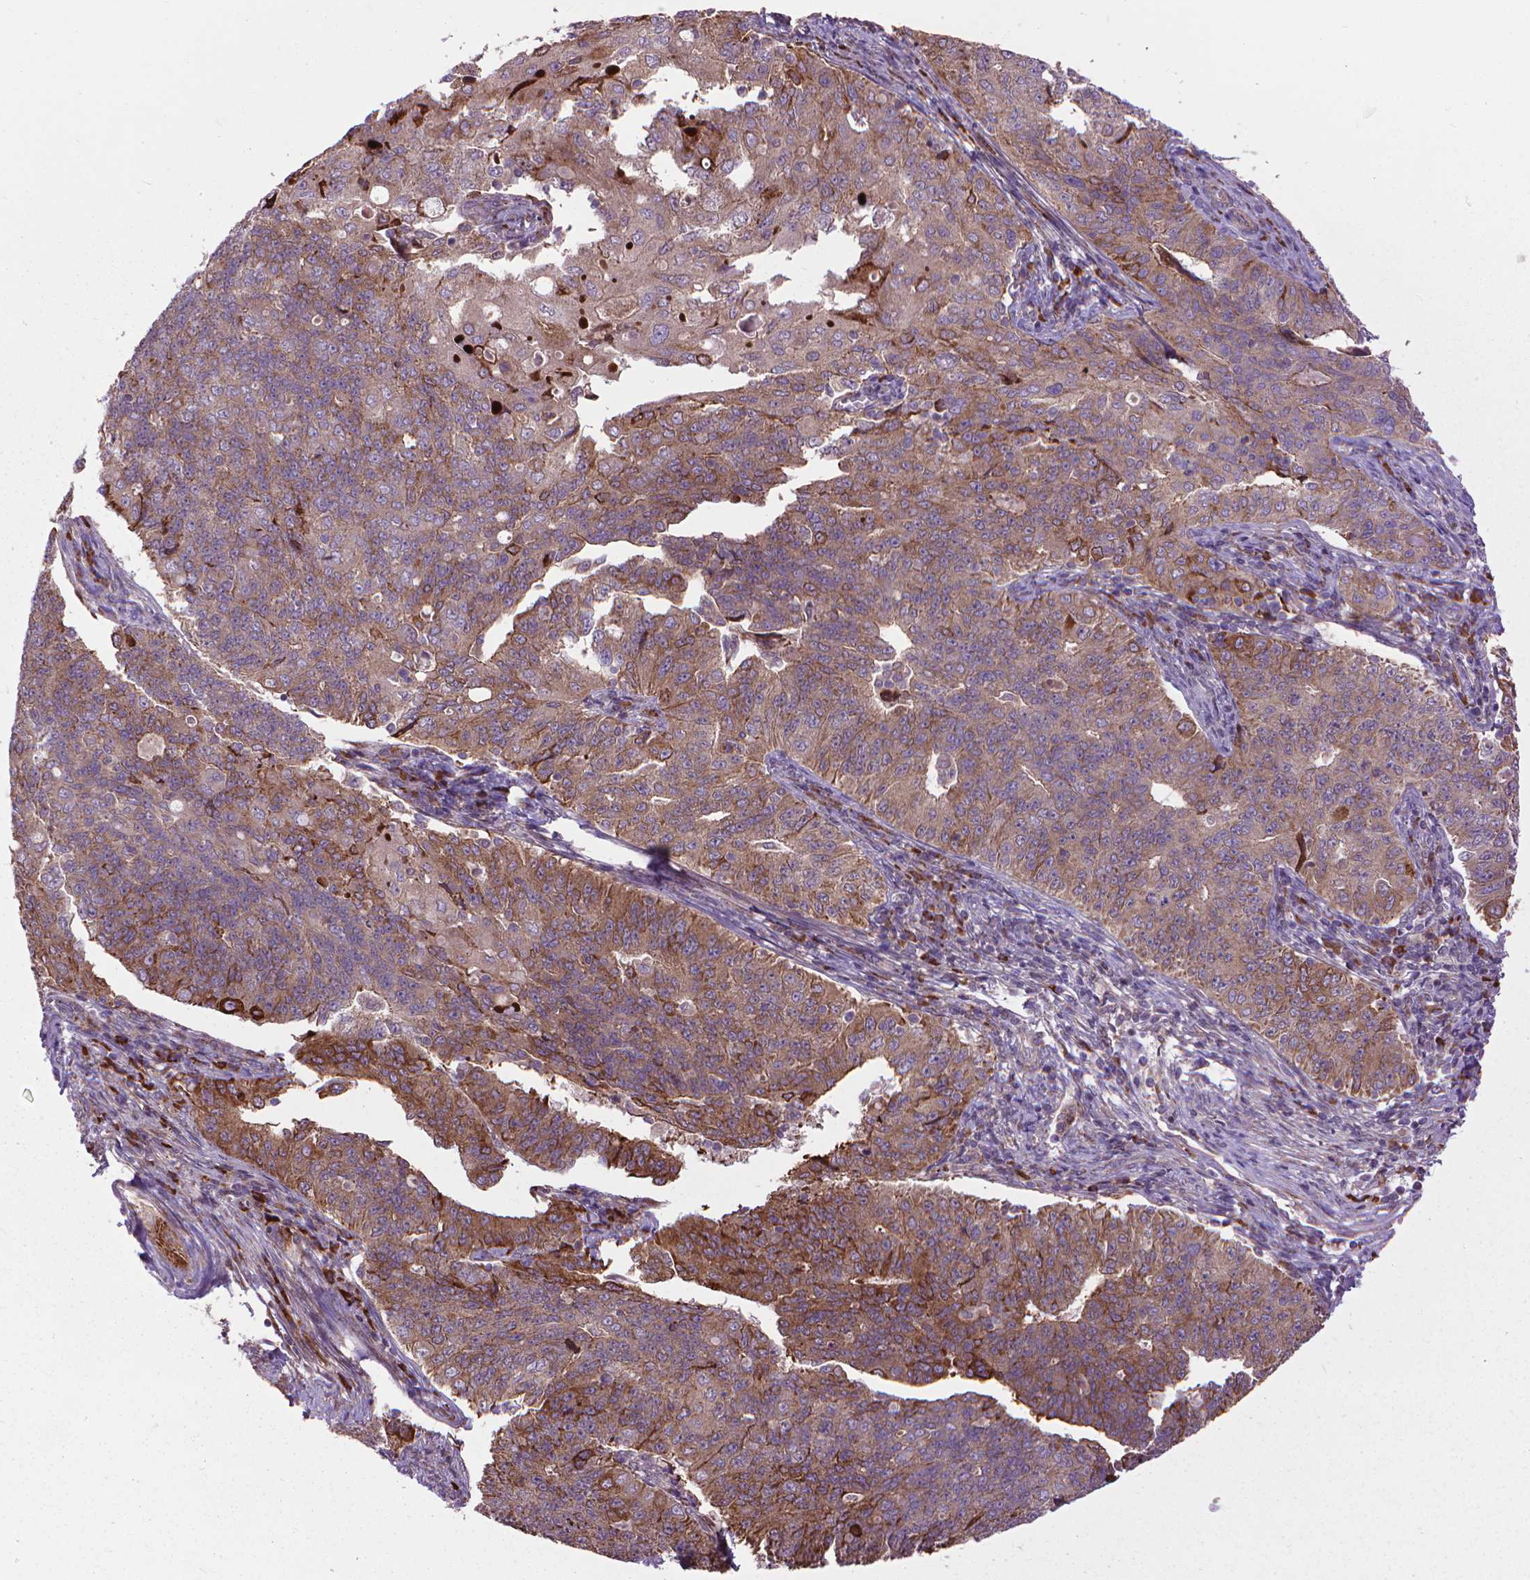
{"staining": {"intensity": "moderate", "quantity": "25%-75%", "location": "cytoplasmic/membranous"}, "tissue": "endometrial cancer", "cell_type": "Tumor cells", "image_type": "cancer", "snomed": [{"axis": "morphology", "description": "Adenocarcinoma, NOS"}, {"axis": "topography", "description": "Endometrium"}], "caption": "A high-resolution histopathology image shows IHC staining of endometrial cancer, which exhibits moderate cytoplasmic/membranous positivity in approximately 25%-75% of tumor cells.", "gene": "MYH14", "patient": {"sex": "female", "age": 43}}